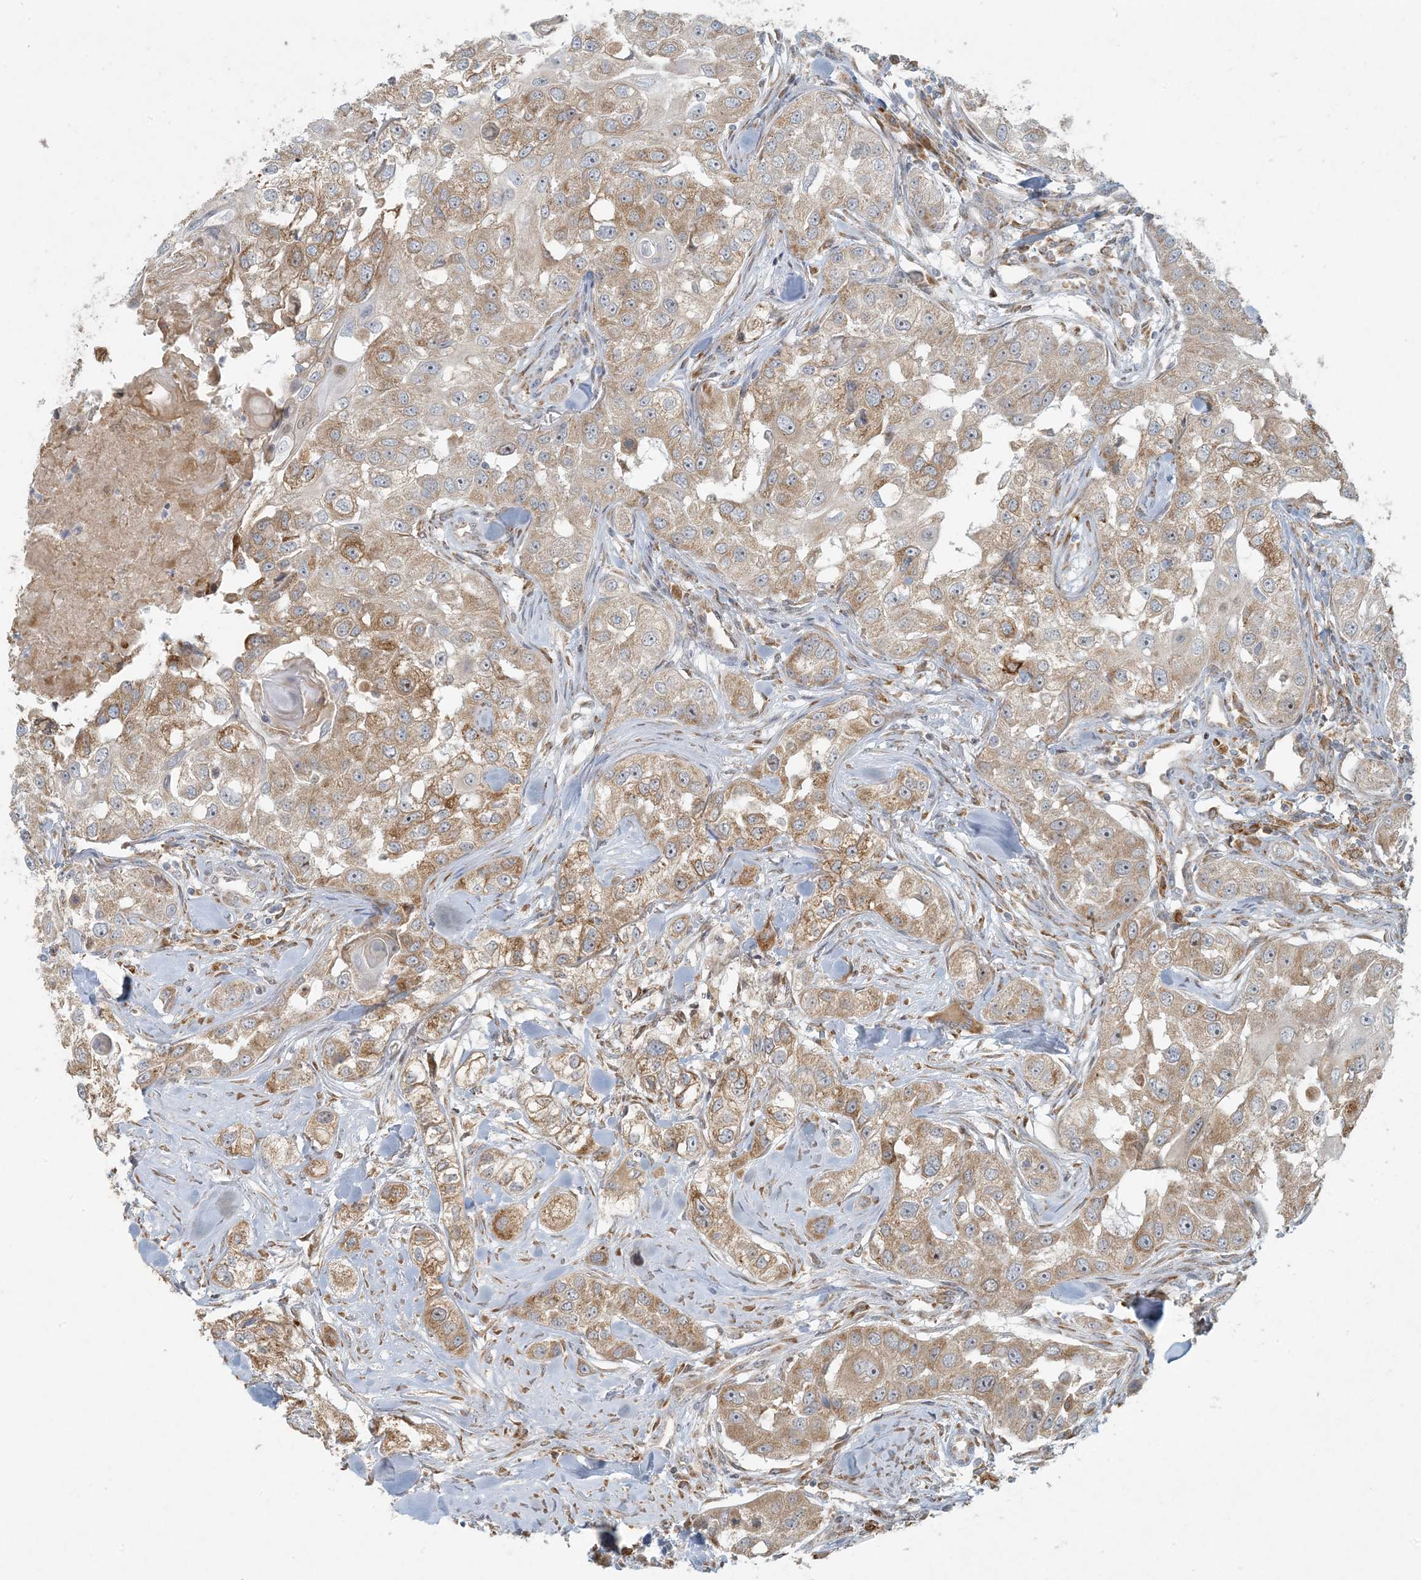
{"staining": {"intensity": "moderate", "quantity": ">75%", "location": "cytoplasmic/membranous"}, "tissue": "head and neck cancer", "cell_type": "Tumor cells", "image_type": "cancer", "snomed": [{"axis": "morphology", "description": "Normal tissue, NOS"}, {"axis": "morphology", "description": "Squamous cell carcinoma, NOS"}, {"axis": "topography", "description": "Skeletal muscle"}, {"axis": "topography", "description": "Head-Neck"}], "caption": "Protein analysis of squamous cell carcinoma (head and neck) tissue reveals moderate cytoplasmic/membranous positivity in approximately >75% of tumor cells.", "gene": "HACL1", "patient": {"sex": "male", "age": 51}}